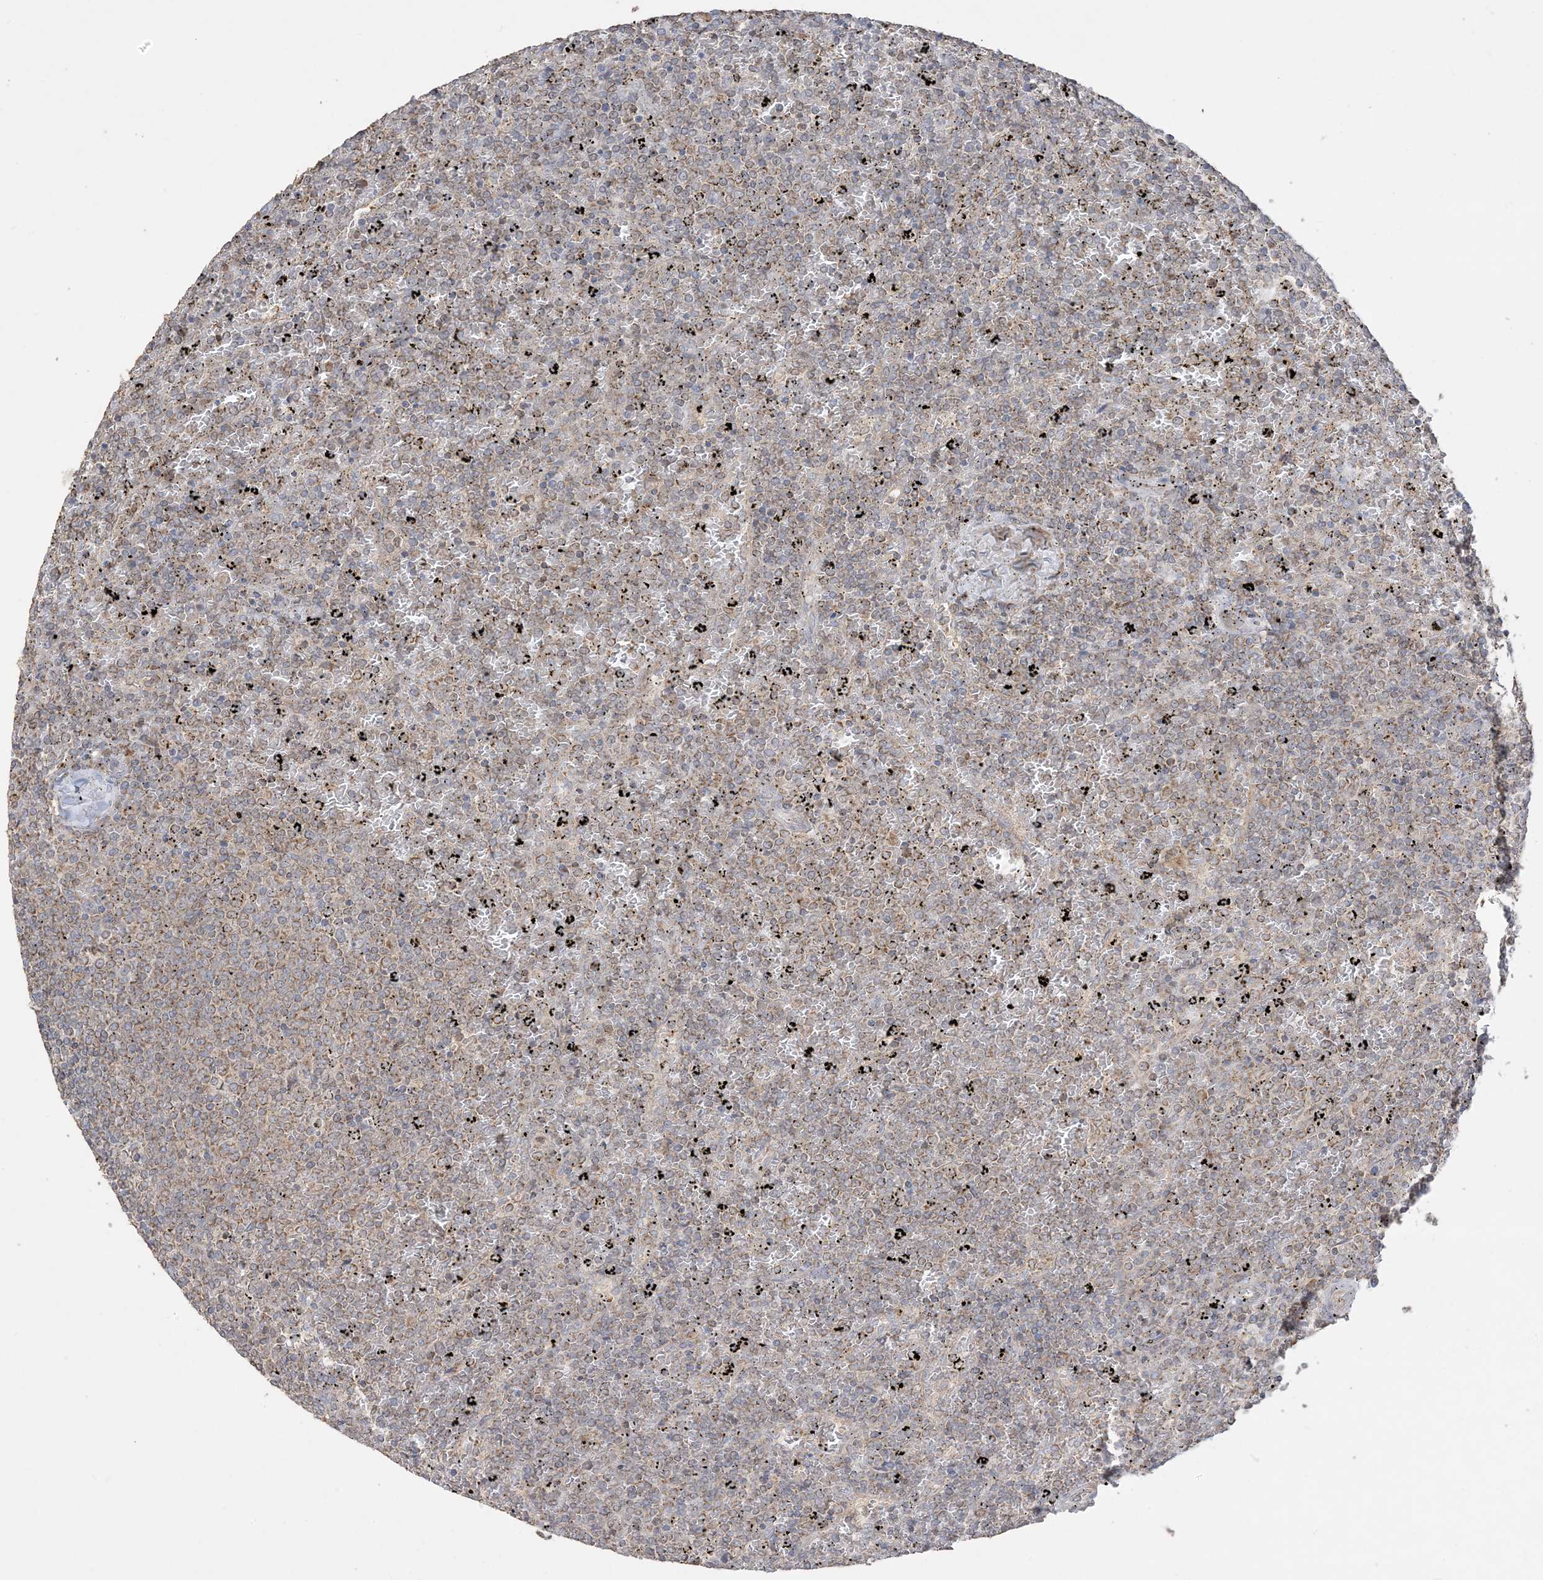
{"staining": {"intensity": "moderate", "quantity": ">75%", "location": "cytoplasmic/membranous"}, "tissue": "lymphoma", "cell_type": "Tumor cells", "image_type": "cancer", "snomed": [{"axis": "morphology", "description": "Malignant lymphoma, non-Hodgkin's type, Low grade"}, {"axis": "topography", "description": "Spleen"}], "caption": "Lymphoma was stained to show a protein in brown. There is medium levels of moderate cytoplasmic/membranous expression in about >75% of tumor cells.", "gene": "SIRT3", "patient": {"sex": "female", "age": 77}}